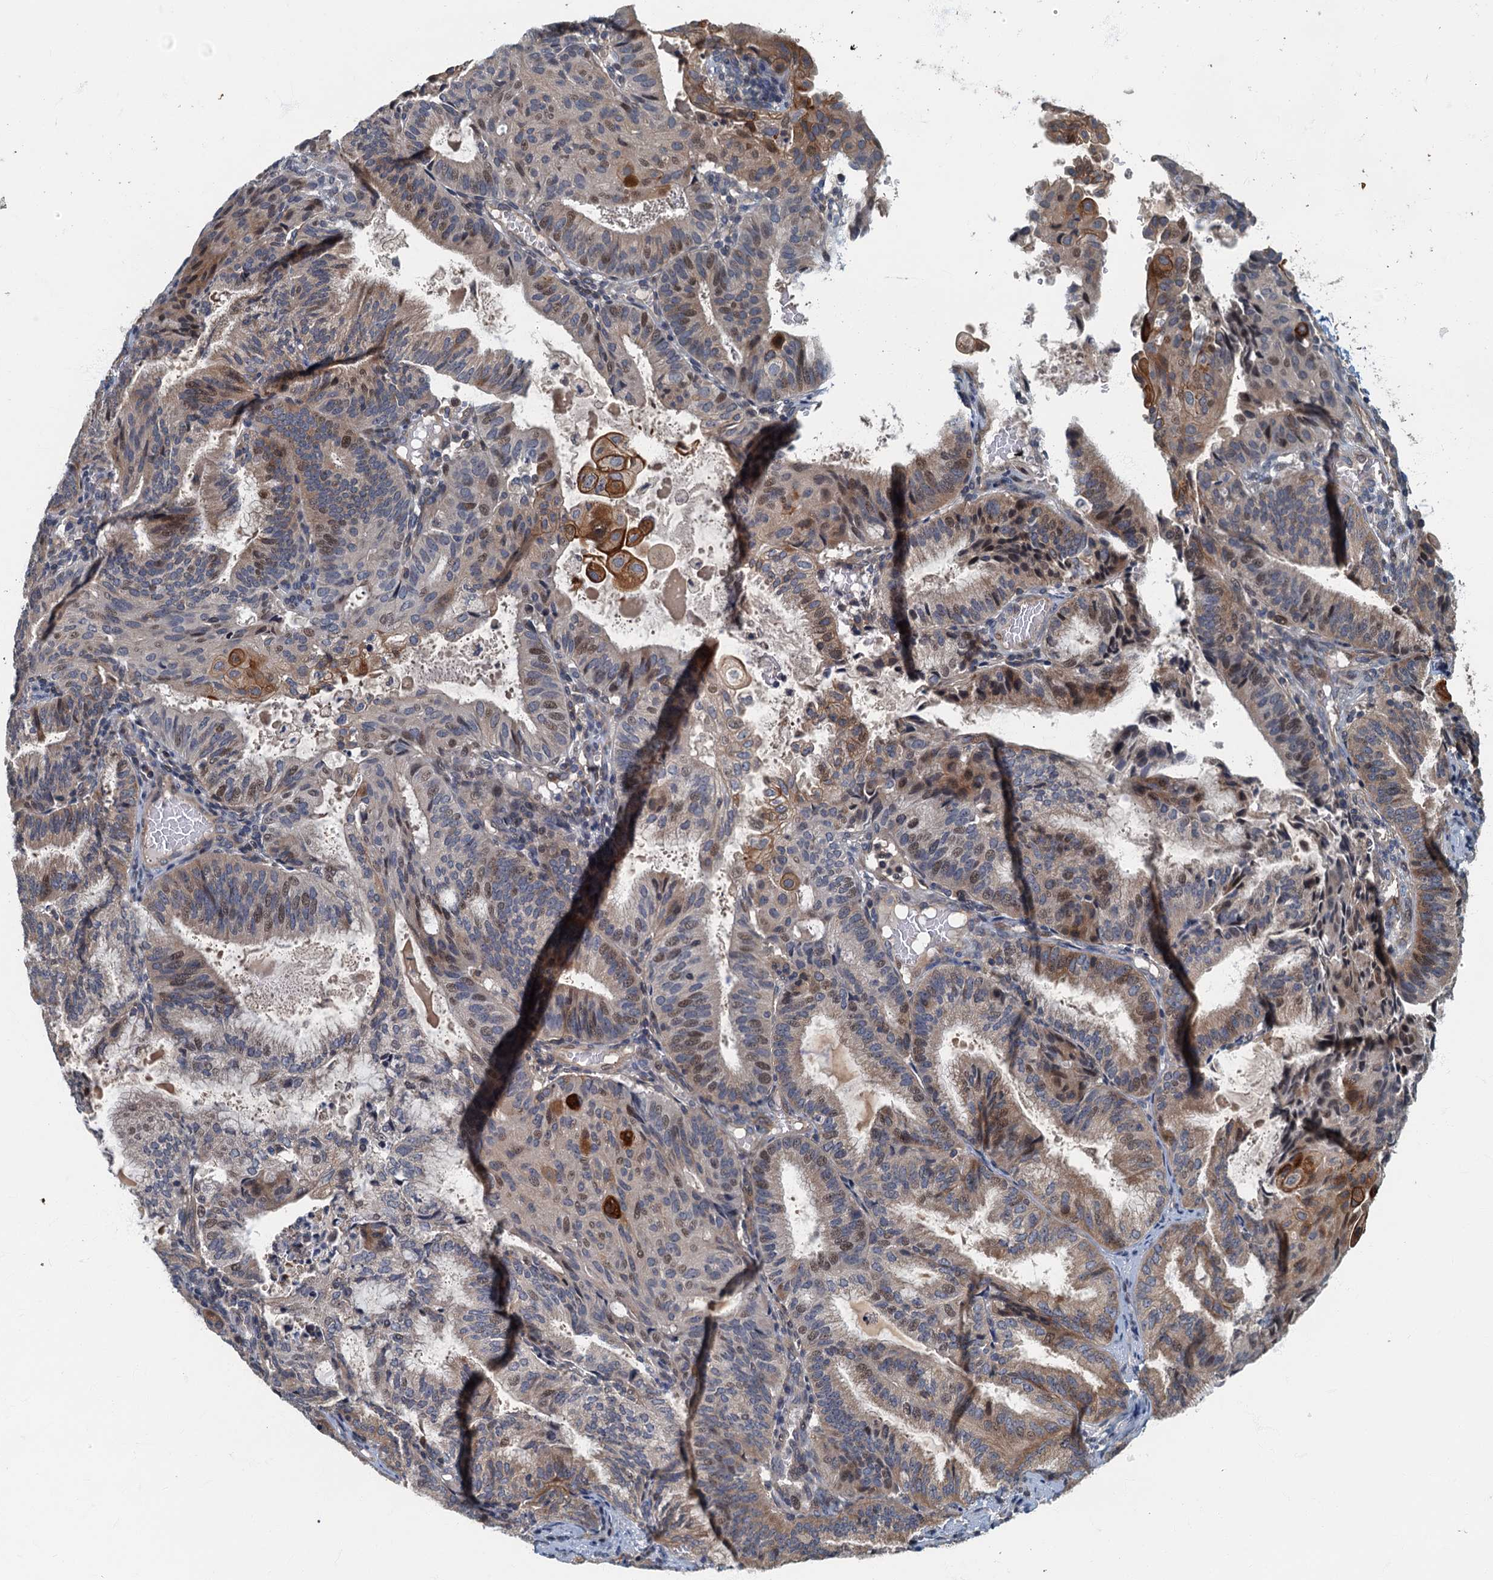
{"staining": {"intensity": "moderate", "quantity": "<25%", "location": "cytoplasmic/membranous,nuclear"}, "tissue": "endometrial cancer", "cell_type": "Tumor cells", "image_type": "cancer", "snomed": [{"axis": "morphology", "description": "Adenocarcinoma, NOS"}, {"axis": "topography", "description": "Endometrium"}], "caption": "Brown immunohistochemical staining in endometrial adenocarcinoma exhibits moderate cytoplasmic/membranous and nuclear positivity in about <25% of tumor cells. The staining was performed using DAB, with brown indicating positive protein expression. Nuclei are stained blue with hematoxylin.", "gene": "CKAP2L", "patient": {"sex": "female", "age": 49}}